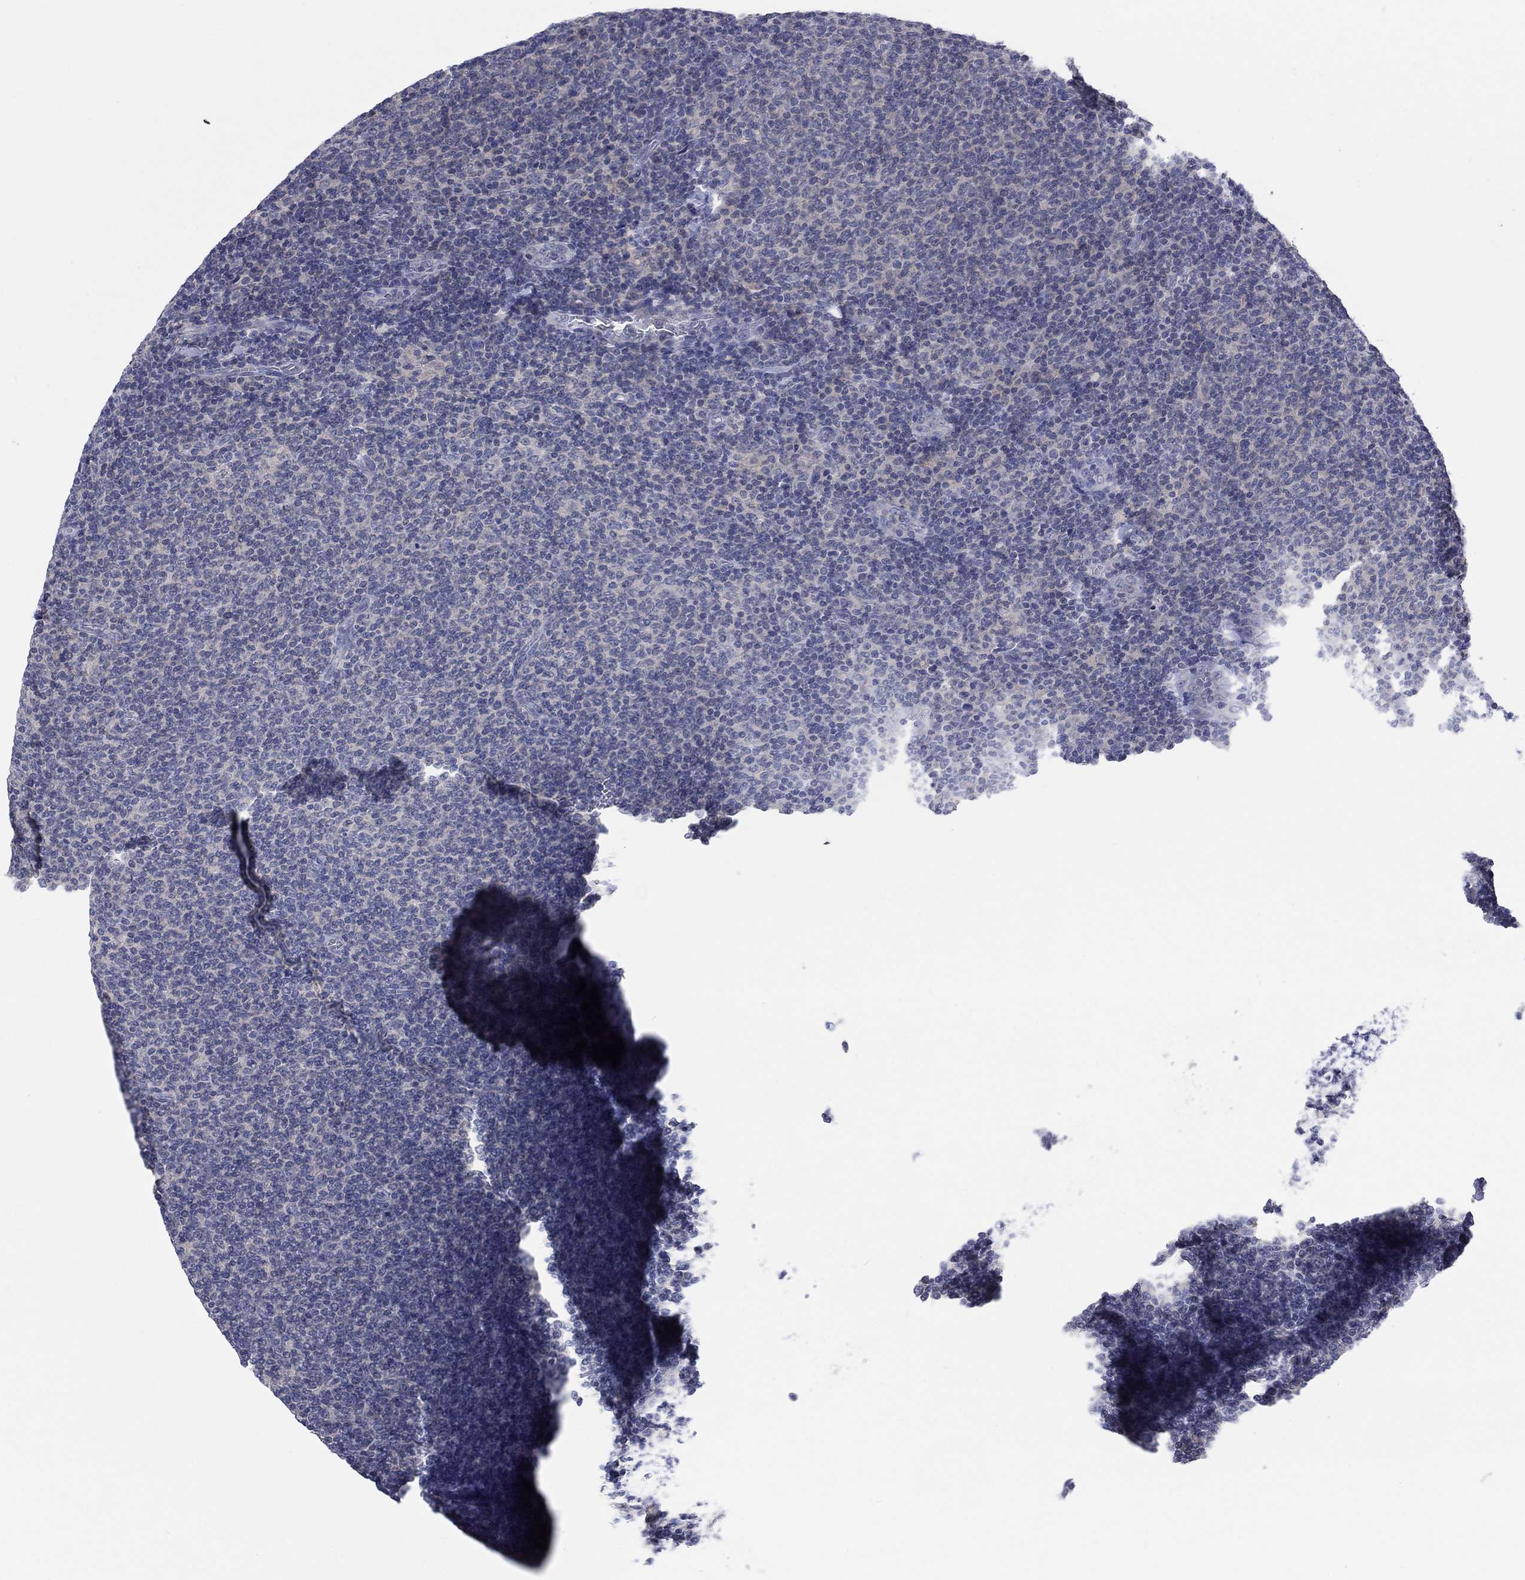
{"staining": {"intensity": "negative", "quantity": "none", "location": "none"}, "tissue": "lymphoma", "cell_type": "Tumor cells", "image_type": "cancer", "snomed": [{"axis": "morphology", "description": "Malignant lymphoma, non-Hodgkin's type, Low grade"}, {"axis": "topography", "description": "Lymph node"}], "caption": "Tumor cells are negative for brown protein staining in lymphoma.", "gene": "FER1L6", "patient": {"sex": "male", "age": 52}}